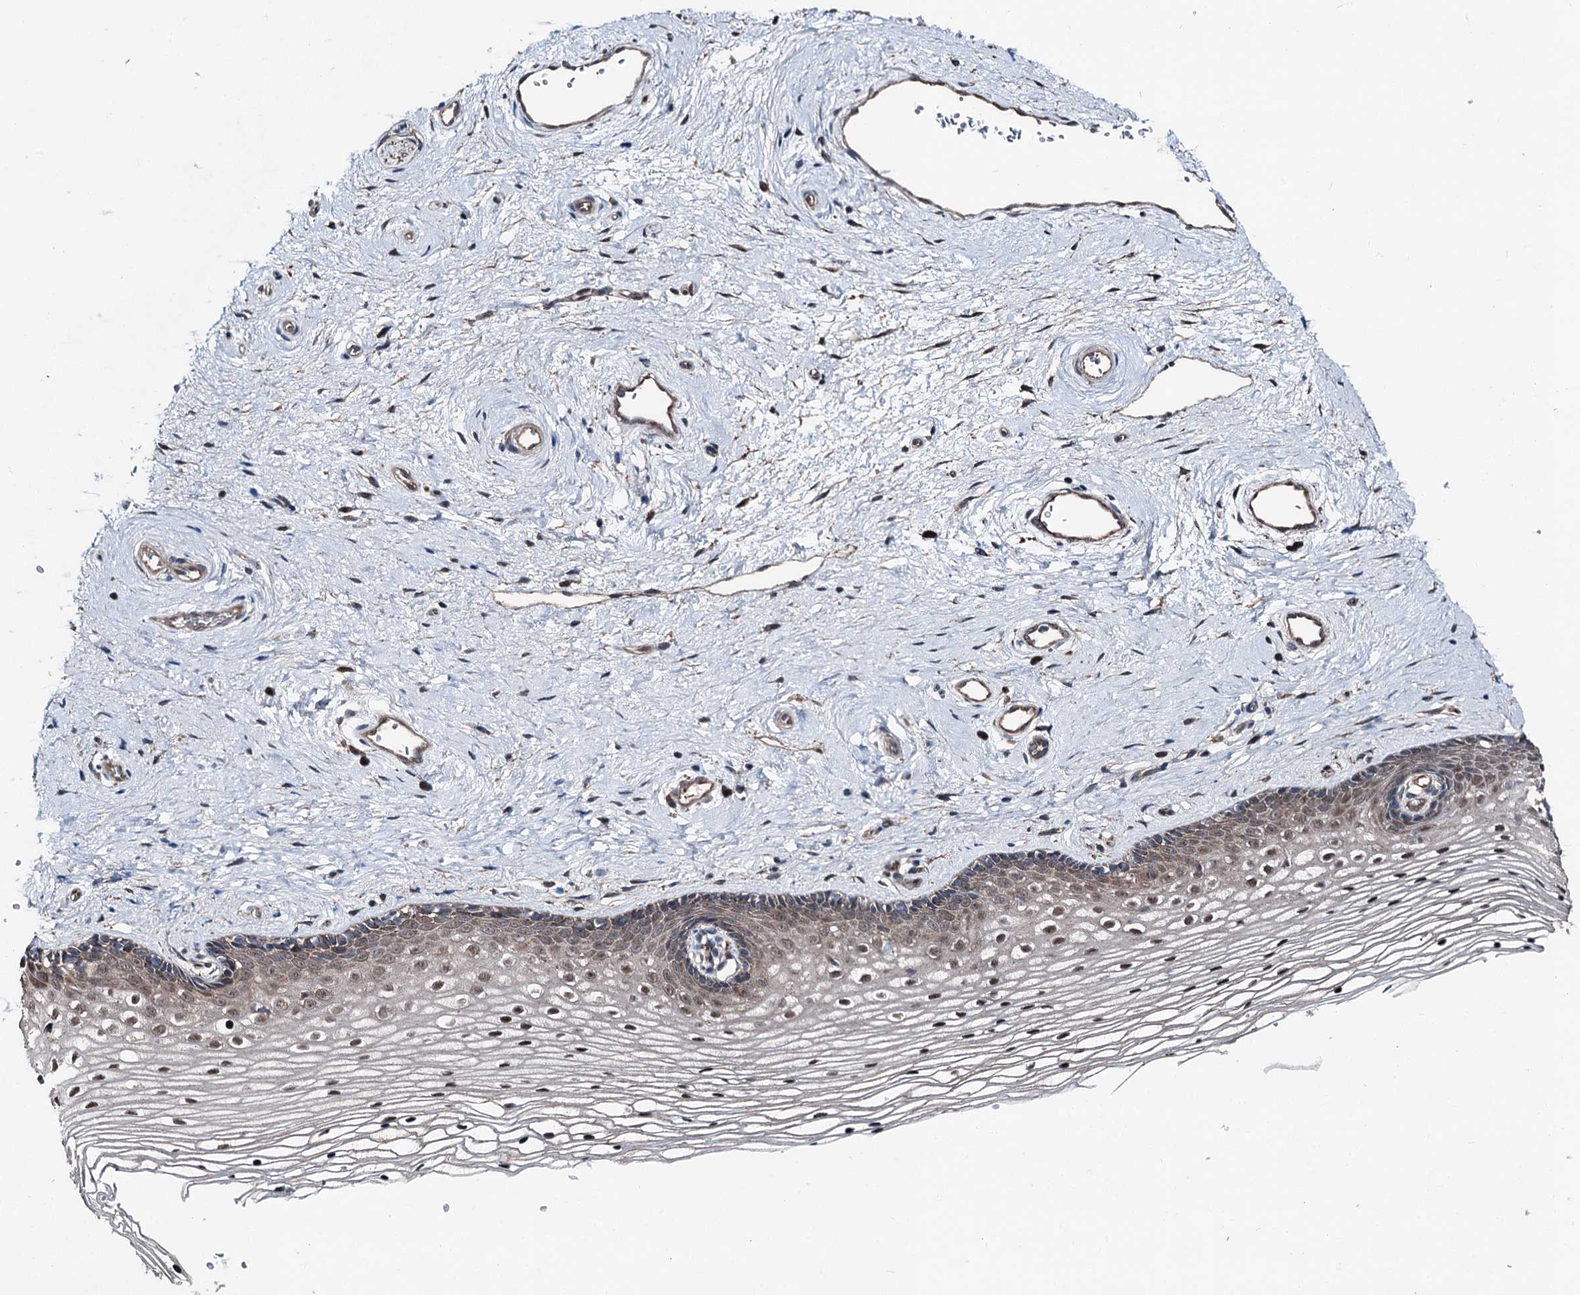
{"staining": {"intensity": "moderate", "quantity": ">75%", "location": "nuclear"}, "tissue": "vagina", "cell_type": "Squamous epithelial cells", "image_type": "normal", "snomed": [{"axis": "morphology", "description": "Normal tissue, NOS"}, {"axis": "topography", "description": "Vagina"}], "caption": "Immunohistochemical staining of unremarkable human vagina demonstrates medium levels of moderate nuclear positivity in about >75% of squamous epithelial cells.", "gene": "PSMD13", "patient": {"sex": "female", "age": 46}}